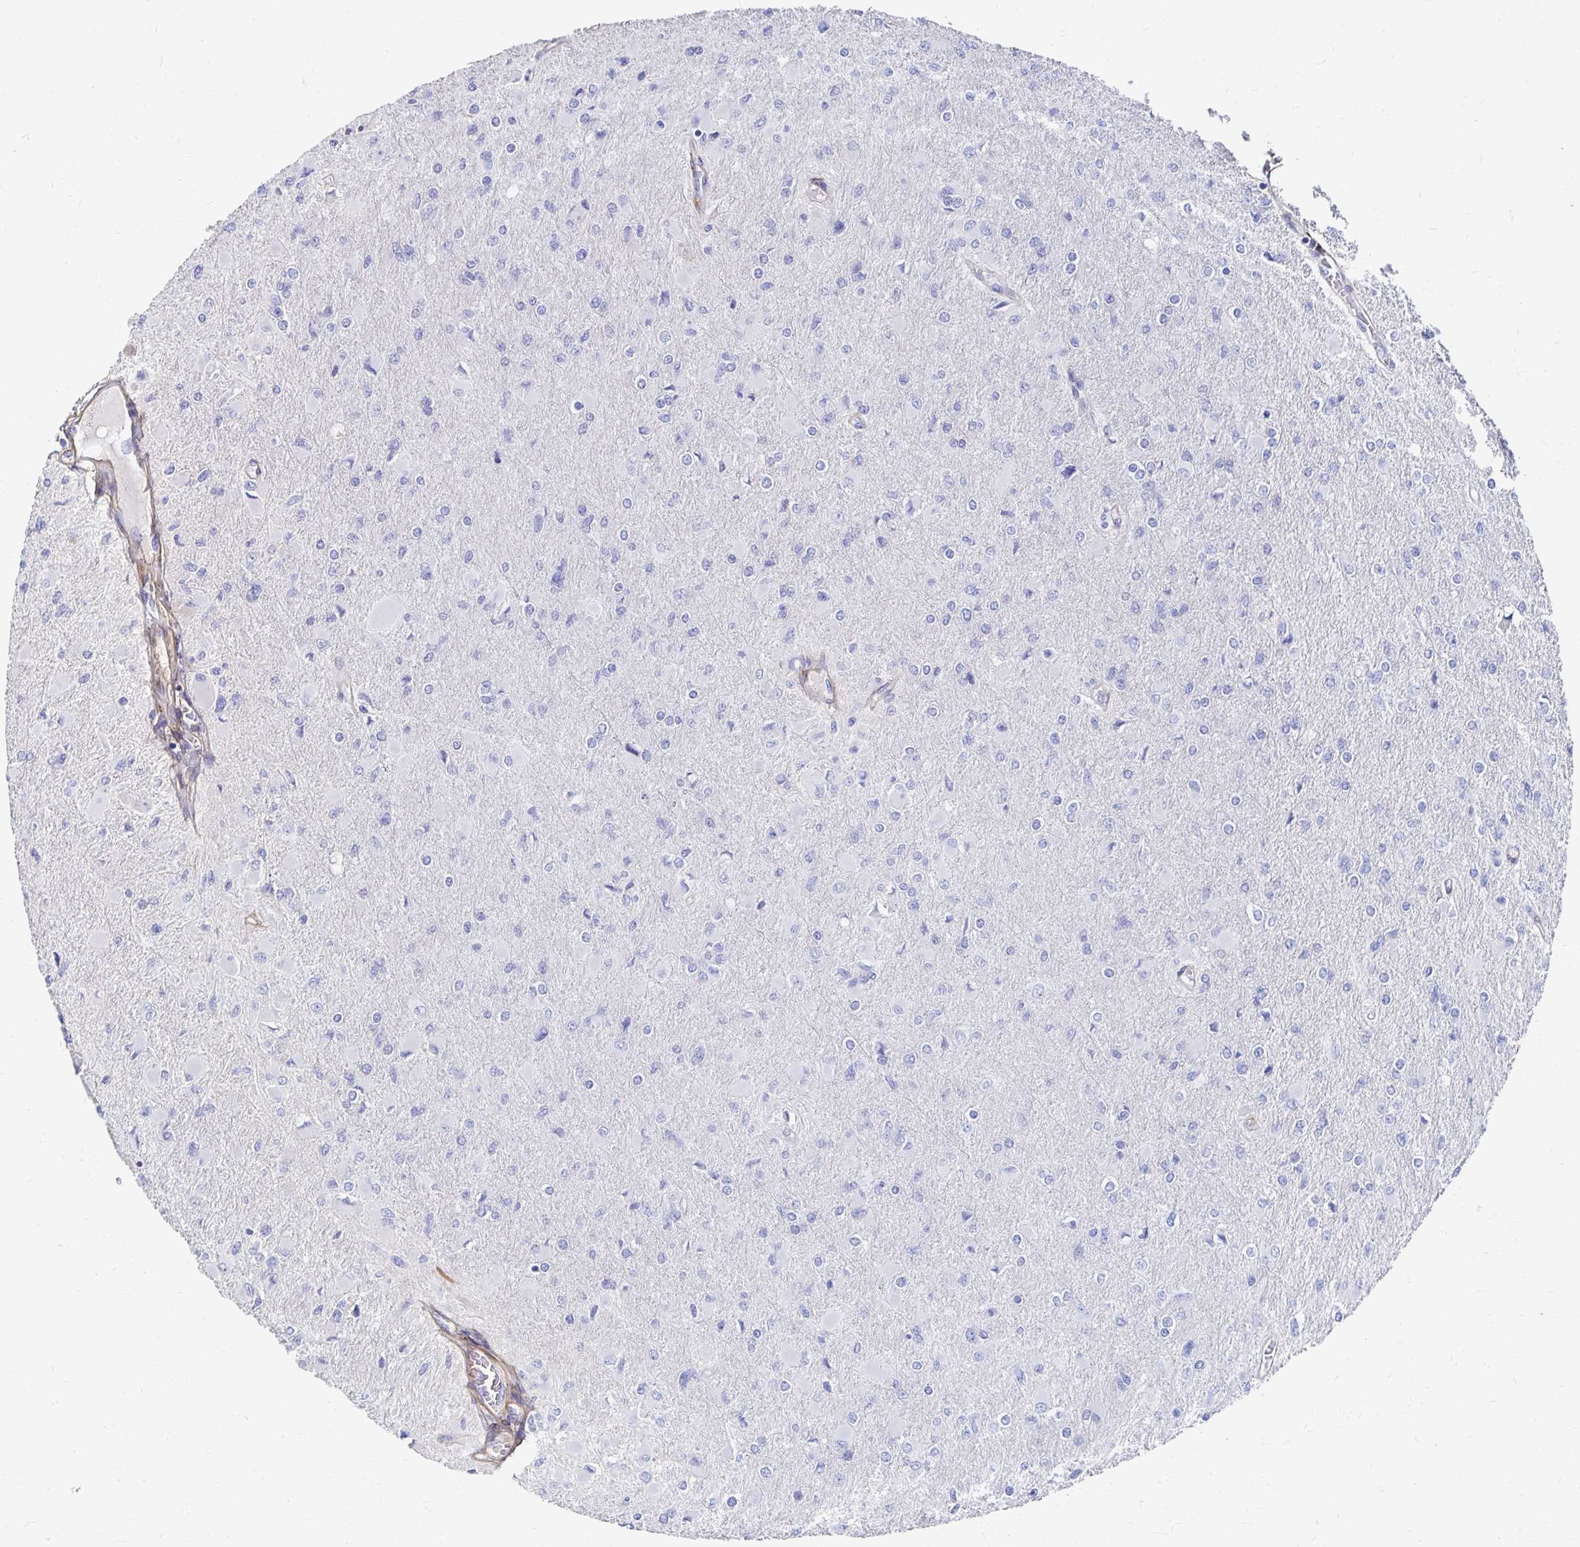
{"staining": {"intensity": "negative", "quantity": "none", "location": "none"}, "tissue": "glioma", "cell_type": "Tumor cells", "image_type": "cancer", "snomed": [{"axis": "morphology", "description": "Glioma, malignant, High grade"}, {"axis": "topography", "description": "Cerebral cortex"}], "caption": "High power microscopy image of an IHC photomicrograph of glioma, revealing no significant staining in tumor cells. (Immunohistochemistry (ihc), brightfield microscopy, high magnification).", "gene": "LAMC3", "patient": {"sex": "female", "age": 36}}